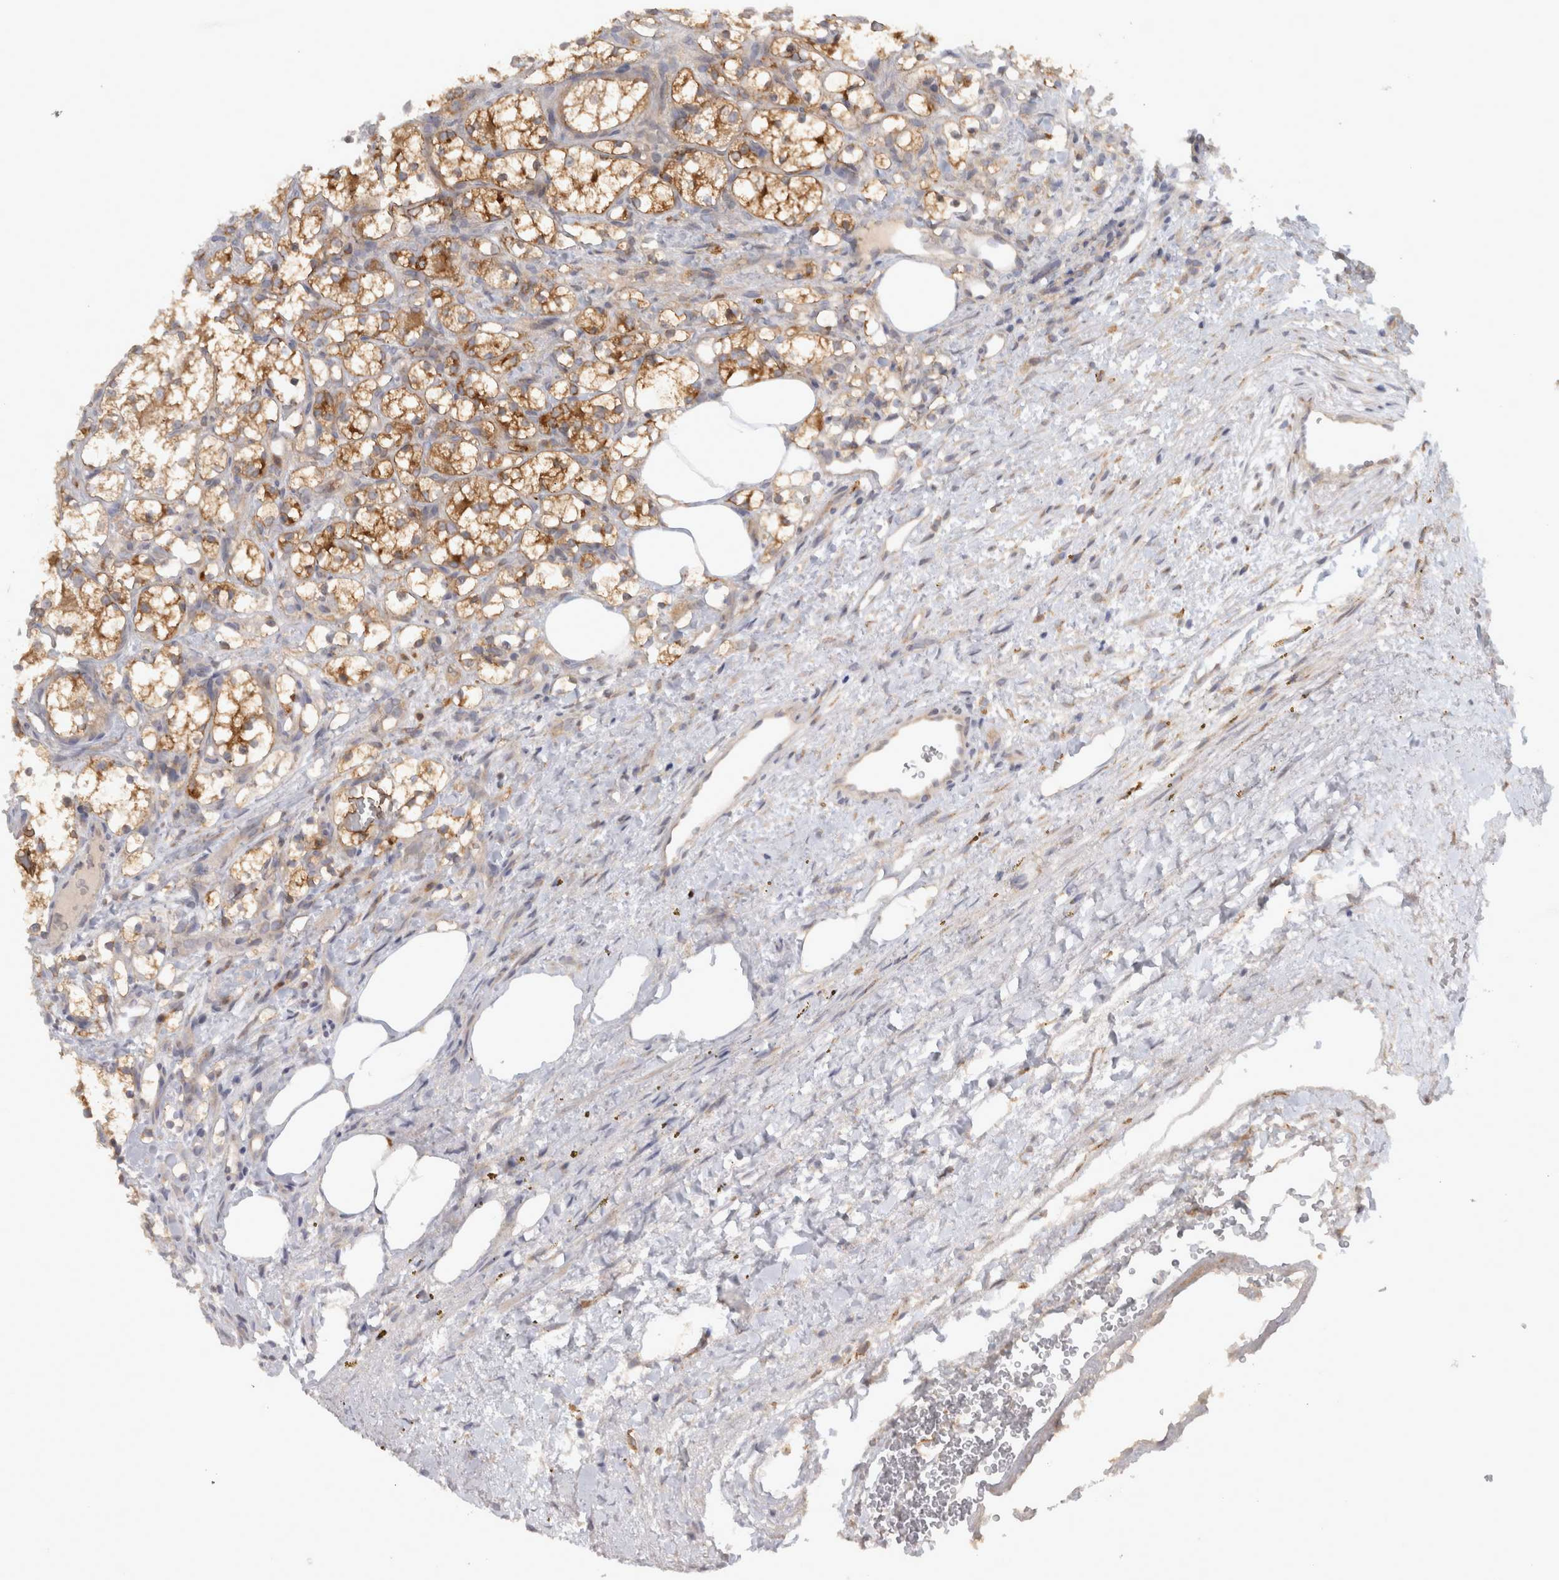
{"staining": {"intensity": "moderate", "quantity": ">75%", "location": "cytoplasmic/membranous"}, "tissue": "renal cancer", "cell_type": "Tumor cells", "image_type": "cancer", "snomed": [{"axis": "morphology", "description": "Adenocarcinoma, NOS"}, {"axis": "topography", "description": "Kidney"}], "caption": "Immunohistochemical staining of human adenocarcinoma (renal) displays medium levels of moderate cytoplasmic/membranous protein expression in approximately >75% of tumor cells.", "gene": "VEPH1", "patient": {"sex": "female", "age": 69}}